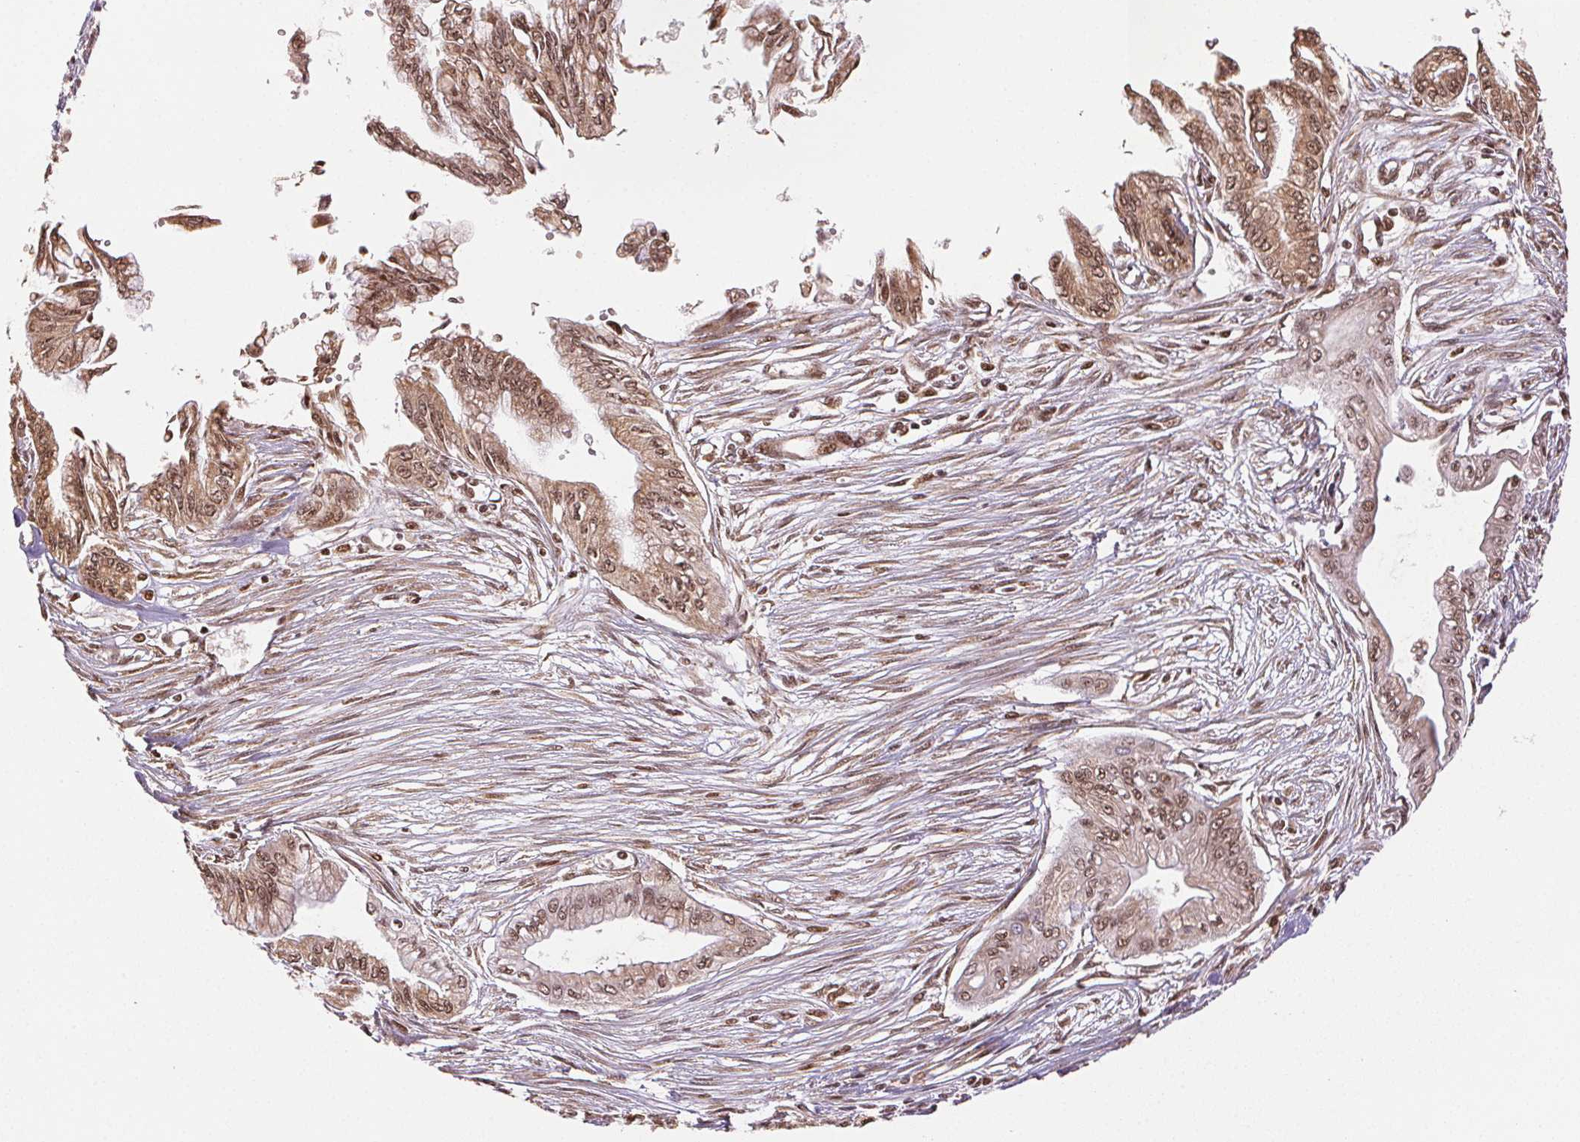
{"staining": {"intensity": "moderate", "quantity": ">75%", "location": "cytoplasmic/membranous,nuclear"}, "tissue": "pancreatic cancer", "cell_type": "Tumor cells", "image_type": "cancer", "snomed": [{"axis": "morphology", "description": "Adenocarcinoma, NOS"}, {"axis": "topography", "description": "Pancreas"}], "caption": "Immunohistochemistry staining of pancreatic cancer, which displays medium levels of moderate cytoplasmic/membranous and nuclear expression in about >75% of tumor cells indicating moderate cytoplasmic/membranous and nuclear protein staining. The staining was performed using DAB (brown) for protein detection and nuclei were counterstained in hematoxylin (blue).", "gene": "TREML4", "patient": {"sex": "female", "age": 68}}